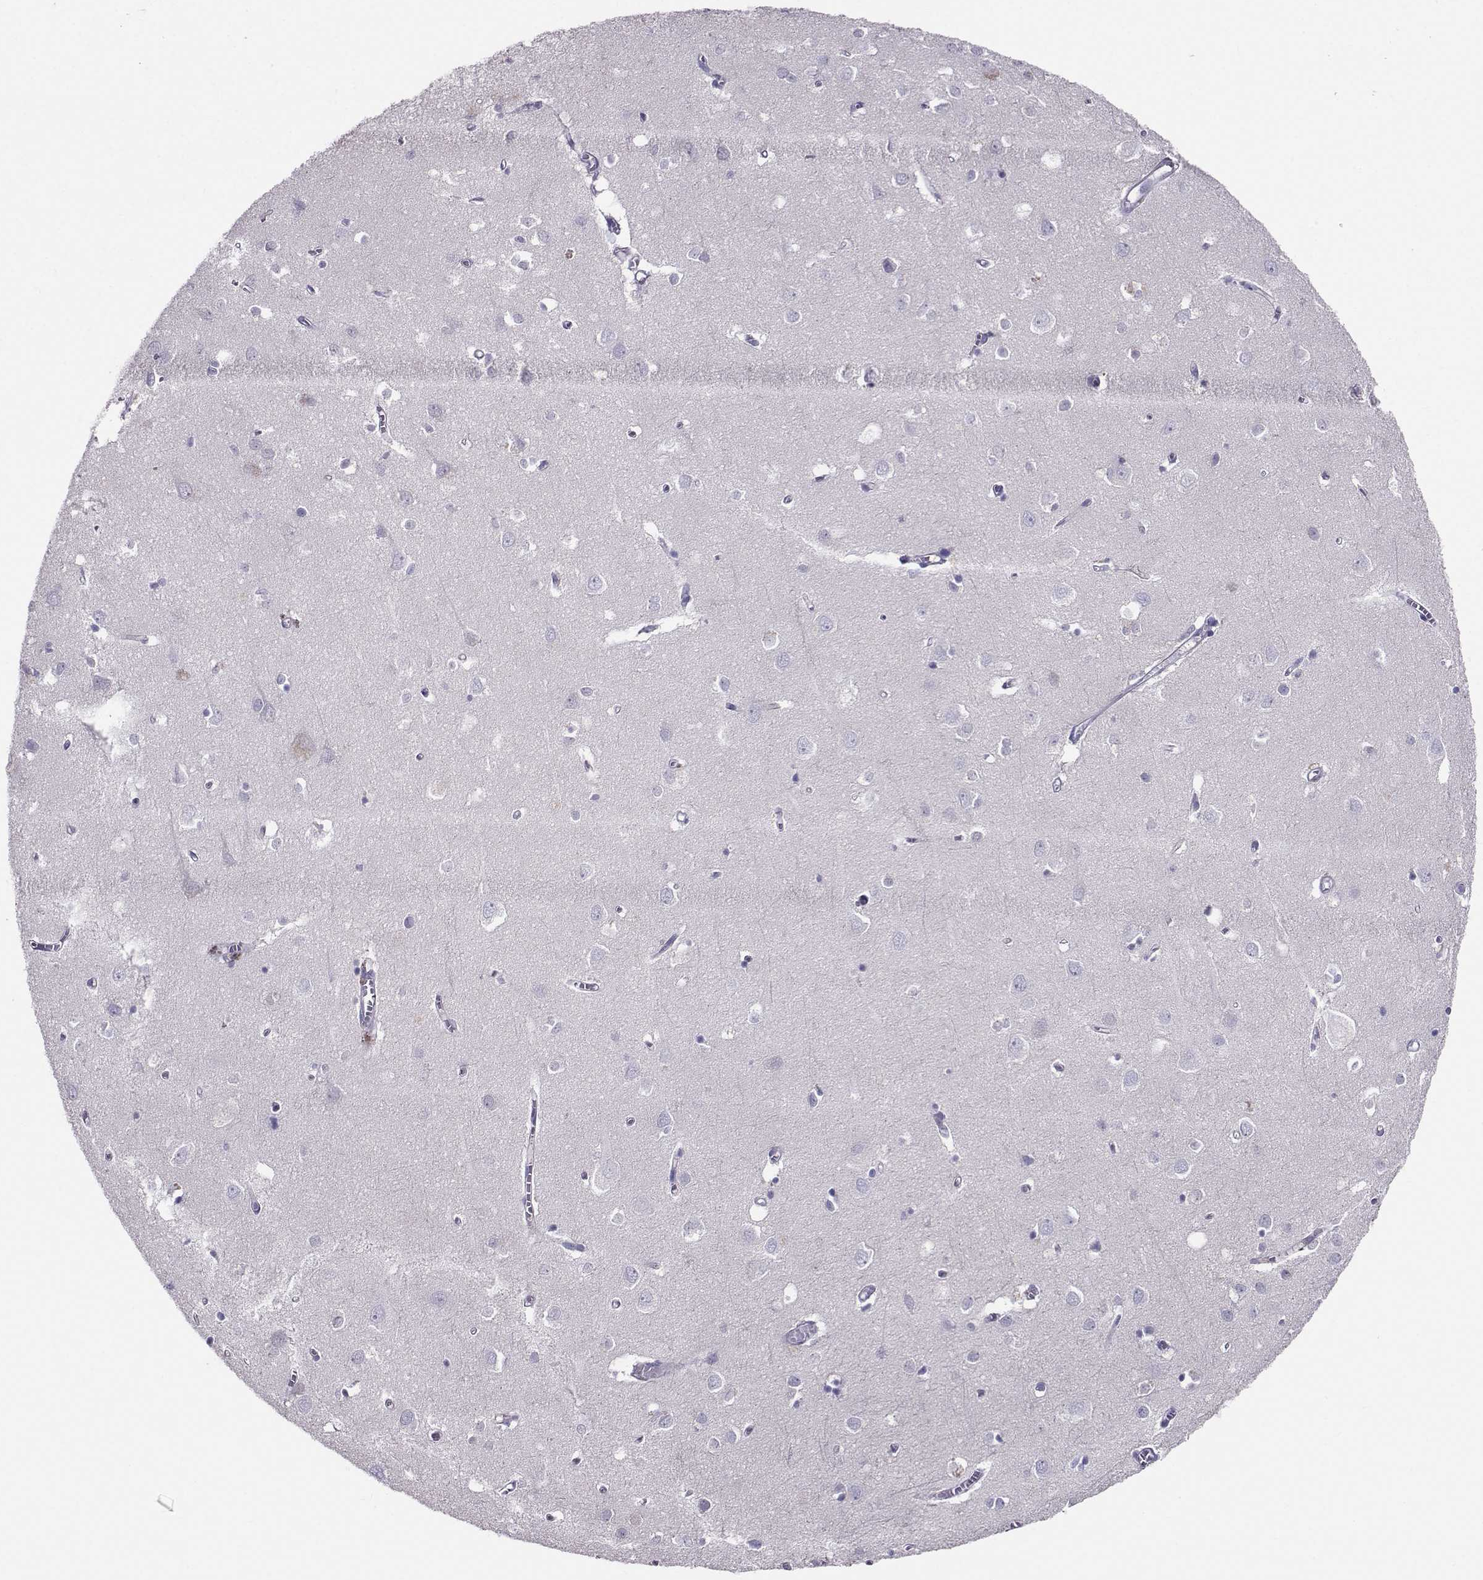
{"staining": {"intensity": "negative", "quantity": "none", "location": "none"}, "tissue": "cerebral cortex", "cell_type": "Endothelial cells", "image_type": "normal", "snomed": [{"axis": "morphology", "description": "Normal tissue, NOS"}, {"axis": "topography", "description": "Cerebral cortex"}], "caption": "This image is of unremarkable cerebral cortex stained with immunohistochemistry to label a protein in brown with the nuclei are counter-stained blue. There is no positivity in endothelial cells. (Immunohistochemistry (ihc), brightfield microscopy, high magnification).", "gene": "PGK1", "patient": {"sex": "male", "age": 70}}